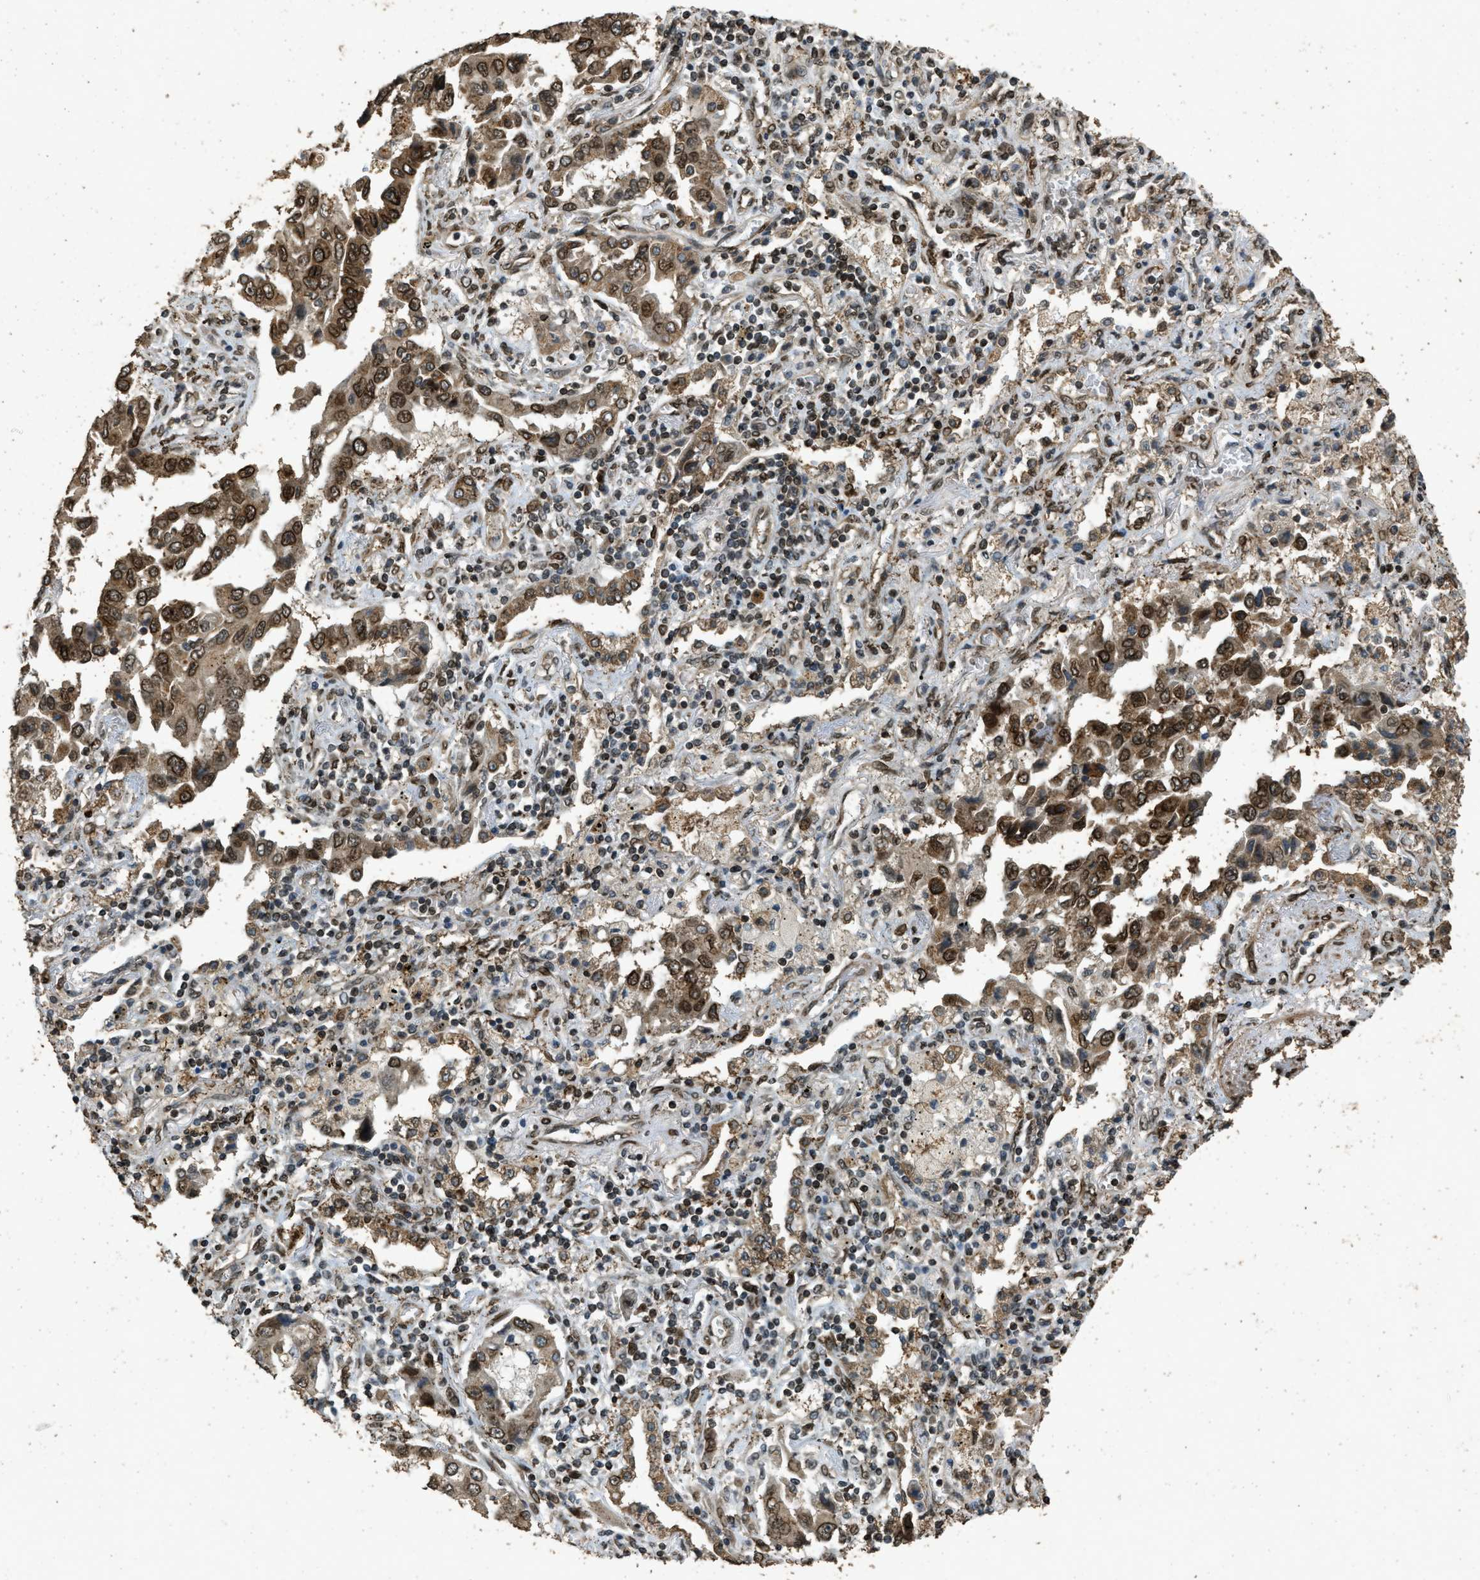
{"staining": {"intensity": "moderate", "quantity": ">75%", "location": "cytoplasmic/membranous,nuclear"}, "tissue": "lung cancer", "cell_type": "Tumor cells", "image_type": "cancer", "snomed": [{"axis": "morphology", "description": "Adenocarcinoma, NOS"}, {"axis": "topography", "description": "Lung"}], "caption": "This photomicrograph shows lung cancer (adenocarcinoma) stained with IHC to label a protein in brown. The cytoplasmic/membranous and nuclear of tumor cells show moderate positivity for the protein. Nuclei are counter-stained blue.", "gene": "SYNE1", "patient": {"sex": "female", "age": 65}}